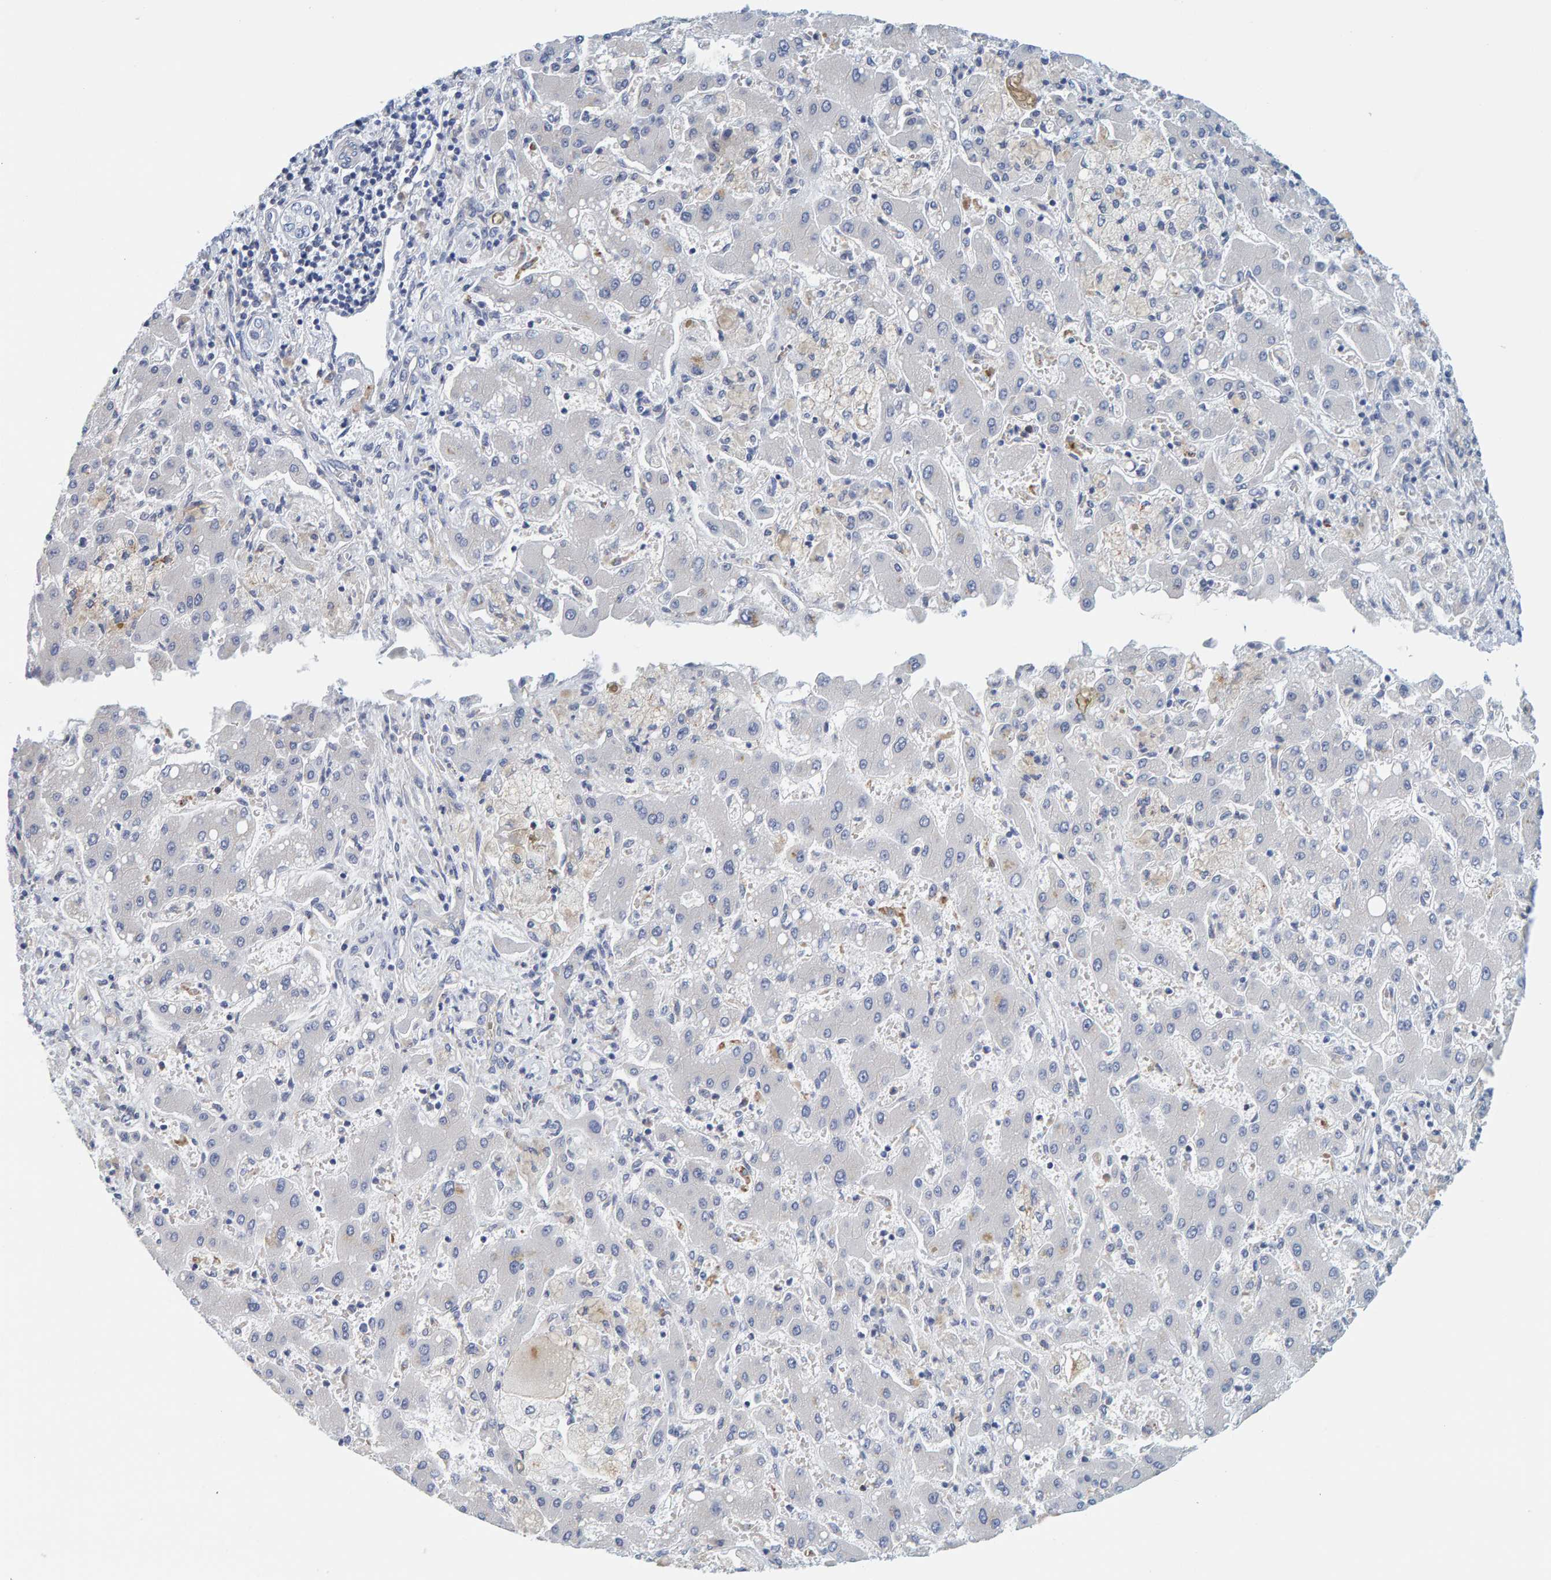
{"staining": {"intensity": "negative", "quantity": "none", "location": "none"}, "tissue": "liver cancer", "cell_type": "Tumor cells", "image_type": "cancer", "snomed": [{"axis": "morphology", "description": "Cholangiocarcinoma"}, {"axis": "topography", "description": "Liver"}], "caption": "Human liver cancer (cholangiocarcinoma) stained for a protein using immunohistochemistry exhibits no expression in tumor cells.", "gene": "MOG", "patient": {"sex": "male", "age": 50}}